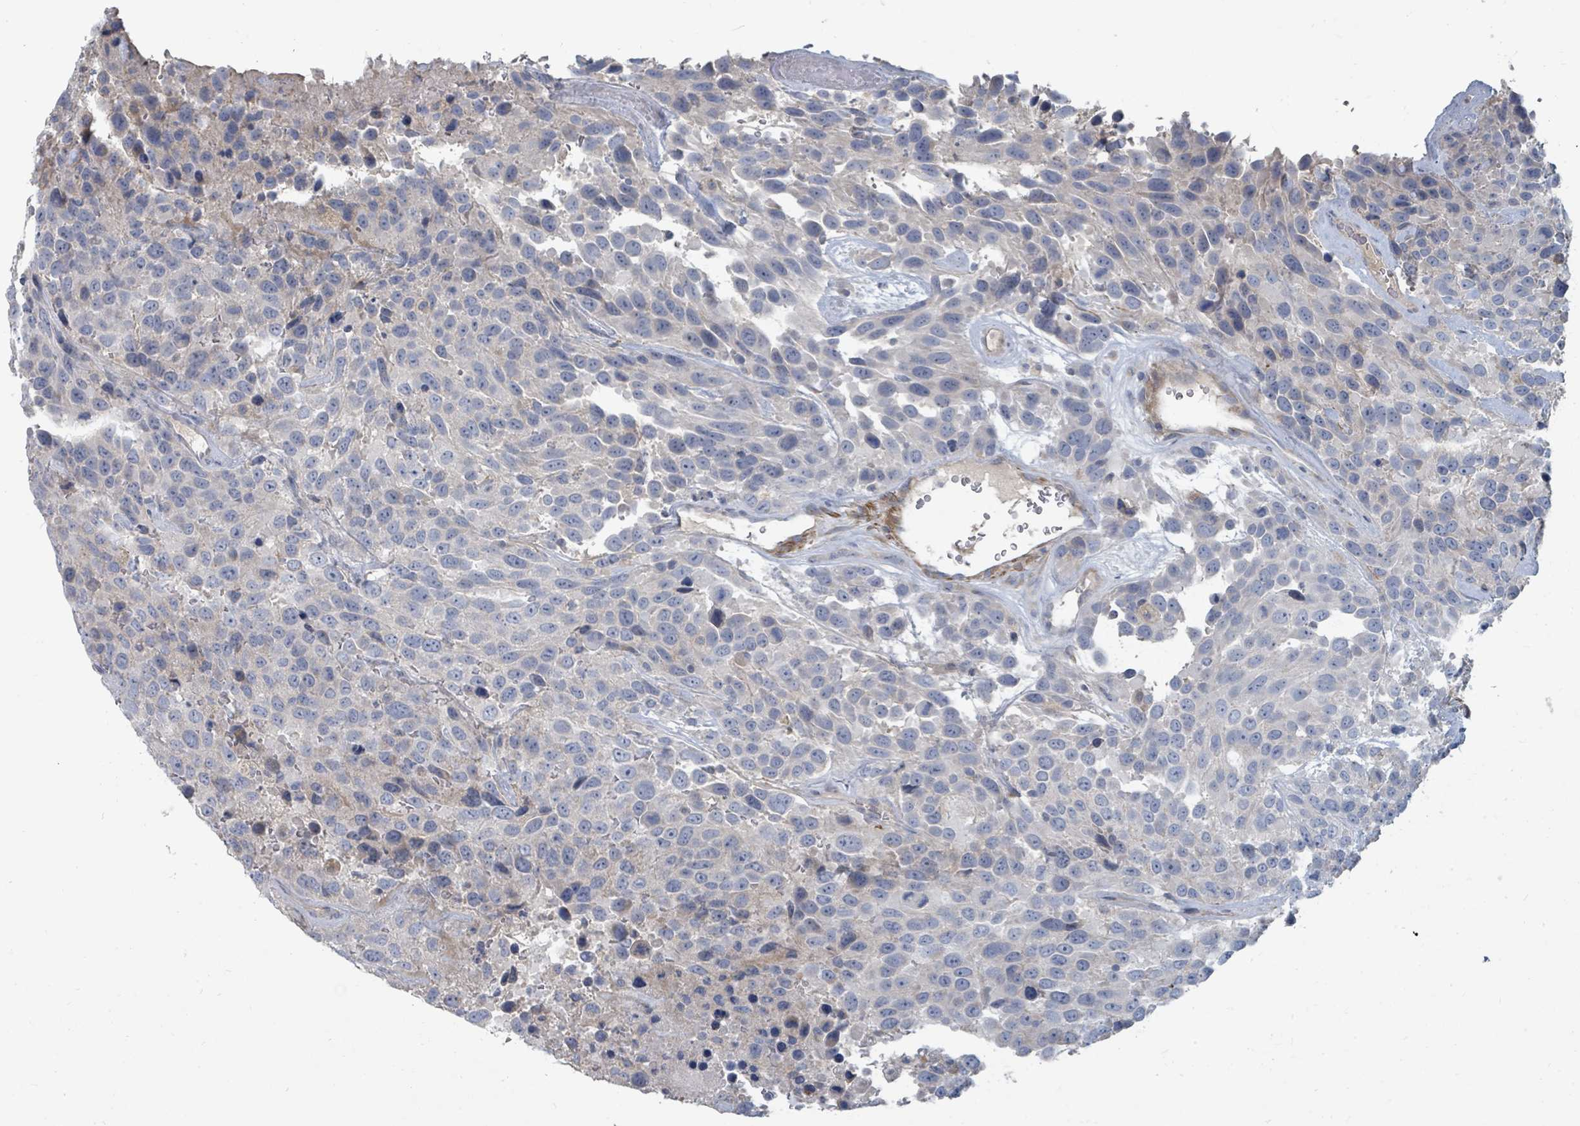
{"staining": {"intensity": "negative", "quantity": "none", "location": "none"}, "tissue": "urothelial cancer", "cell_type": "Tumor cells", "image_type": "cancer", "snomed": [{"axis": "morphology", "description": "Urothelial carcinoma, High grade"}, {"axis": "topography", "description": "Urinary bladder"}], "caption": "An IHC photomicrograph of urothelial cancer is shown. There is no staining in tumor cells of urothelial cancer.", "gene": "ARGFX", "patient": {"sex": "female", "age": 70}}